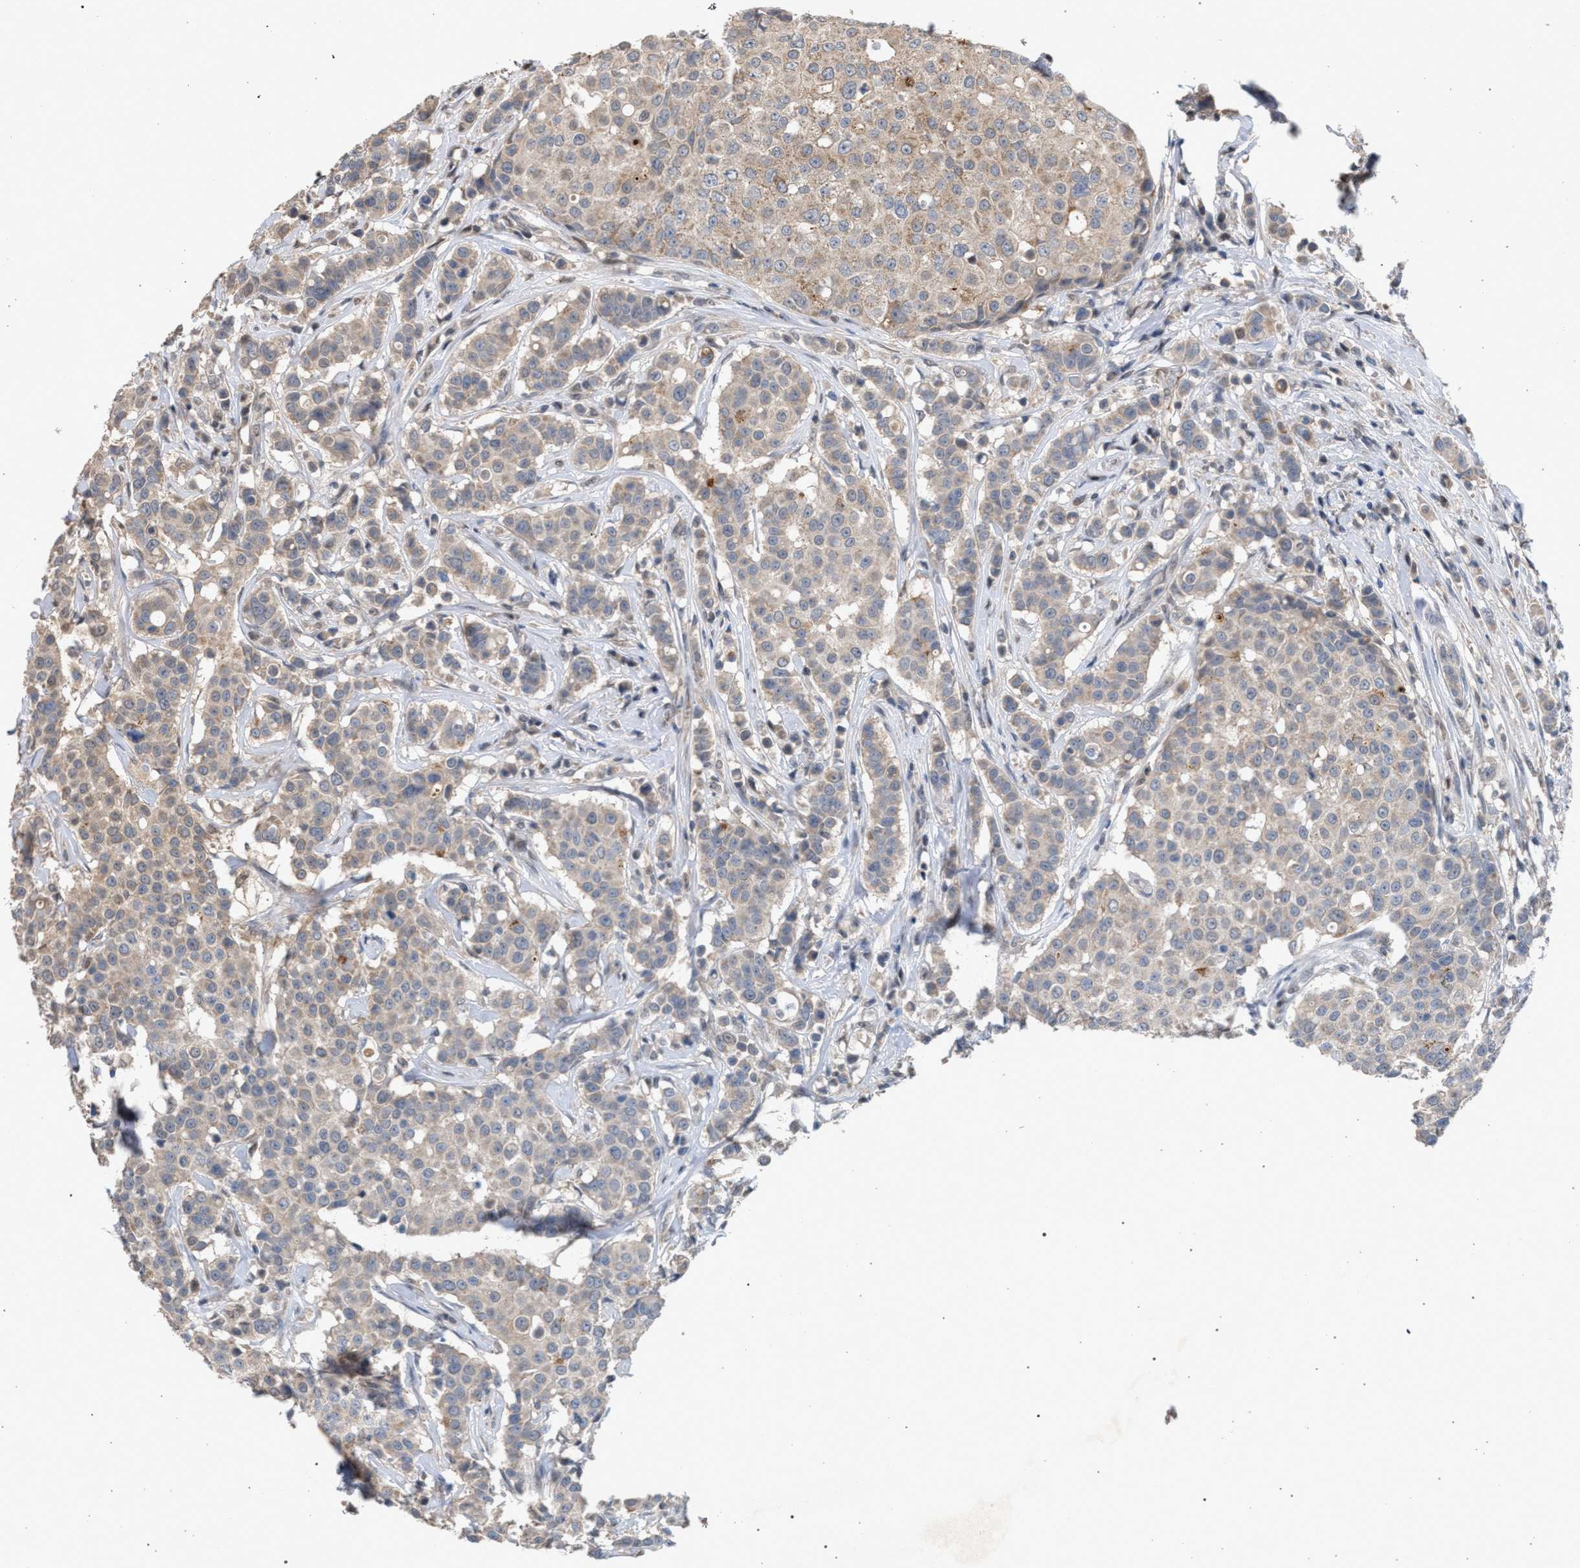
{"staining": {"intensity": "weak", "quantity": "25%-75%", "location": "cytoplasmic/membranous"}, "tissue": "breast cancer", "cell_type": "Tumor cells", "image_type": "cancer", "snomed": [{"axis": "morphology", "description": "Duct carcinoma"}, {"axis": "topography", "description": "Breast"}], "caption": "Immunohistochemical staining of breast cancer exhibits weak cytoplasmic/membranous protein positivity in about 25%-75% of tumor cells. The staining is performed using DAB (3,3'-diaminobenzidine) brown chromogen to label protein expression. The nuclei are counter-stained blue using hematoxylin.", "gene": "TECPR1", "patient": {"sex": "female", "age": 27}}